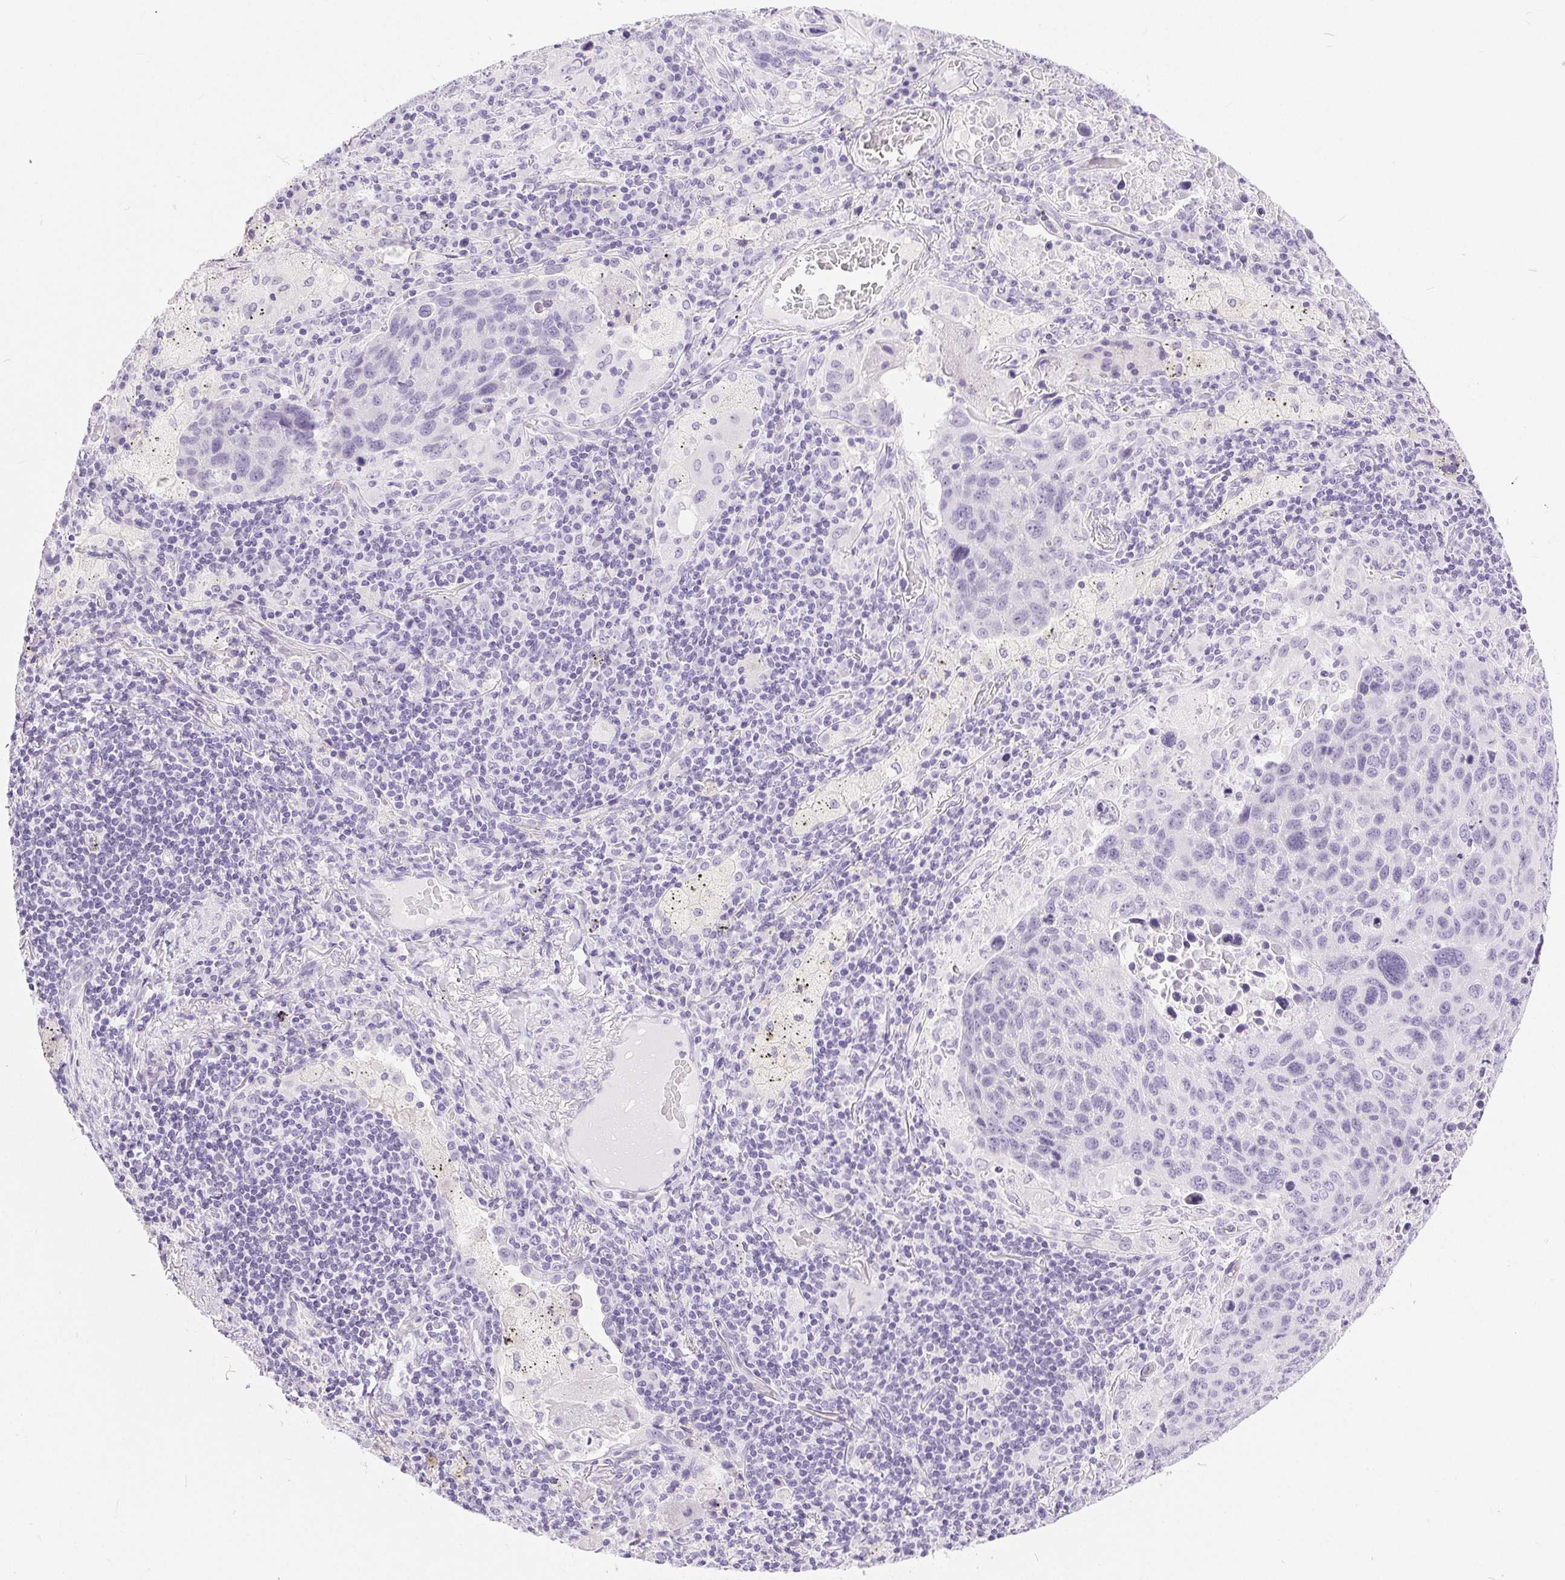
{"staining": {"intensity": "negative", "quantity": "none", "location": "none"}, "tissue": "lung cancer", "cell_type": "Tumor cells", "image_type": "cancer", "snomed": [{"axis": "morphology", "description": "Squamous cell carcinoma, NOS"}, {"axis": "topography", "description": "Lung"}], "caption": "Immunohistochemical staining of human squamous cell carcinoma (lung) demonstrates no significant expression in tumor cells.", "gene": "XDH", "patient": {"sex": "male", "age": 68}}